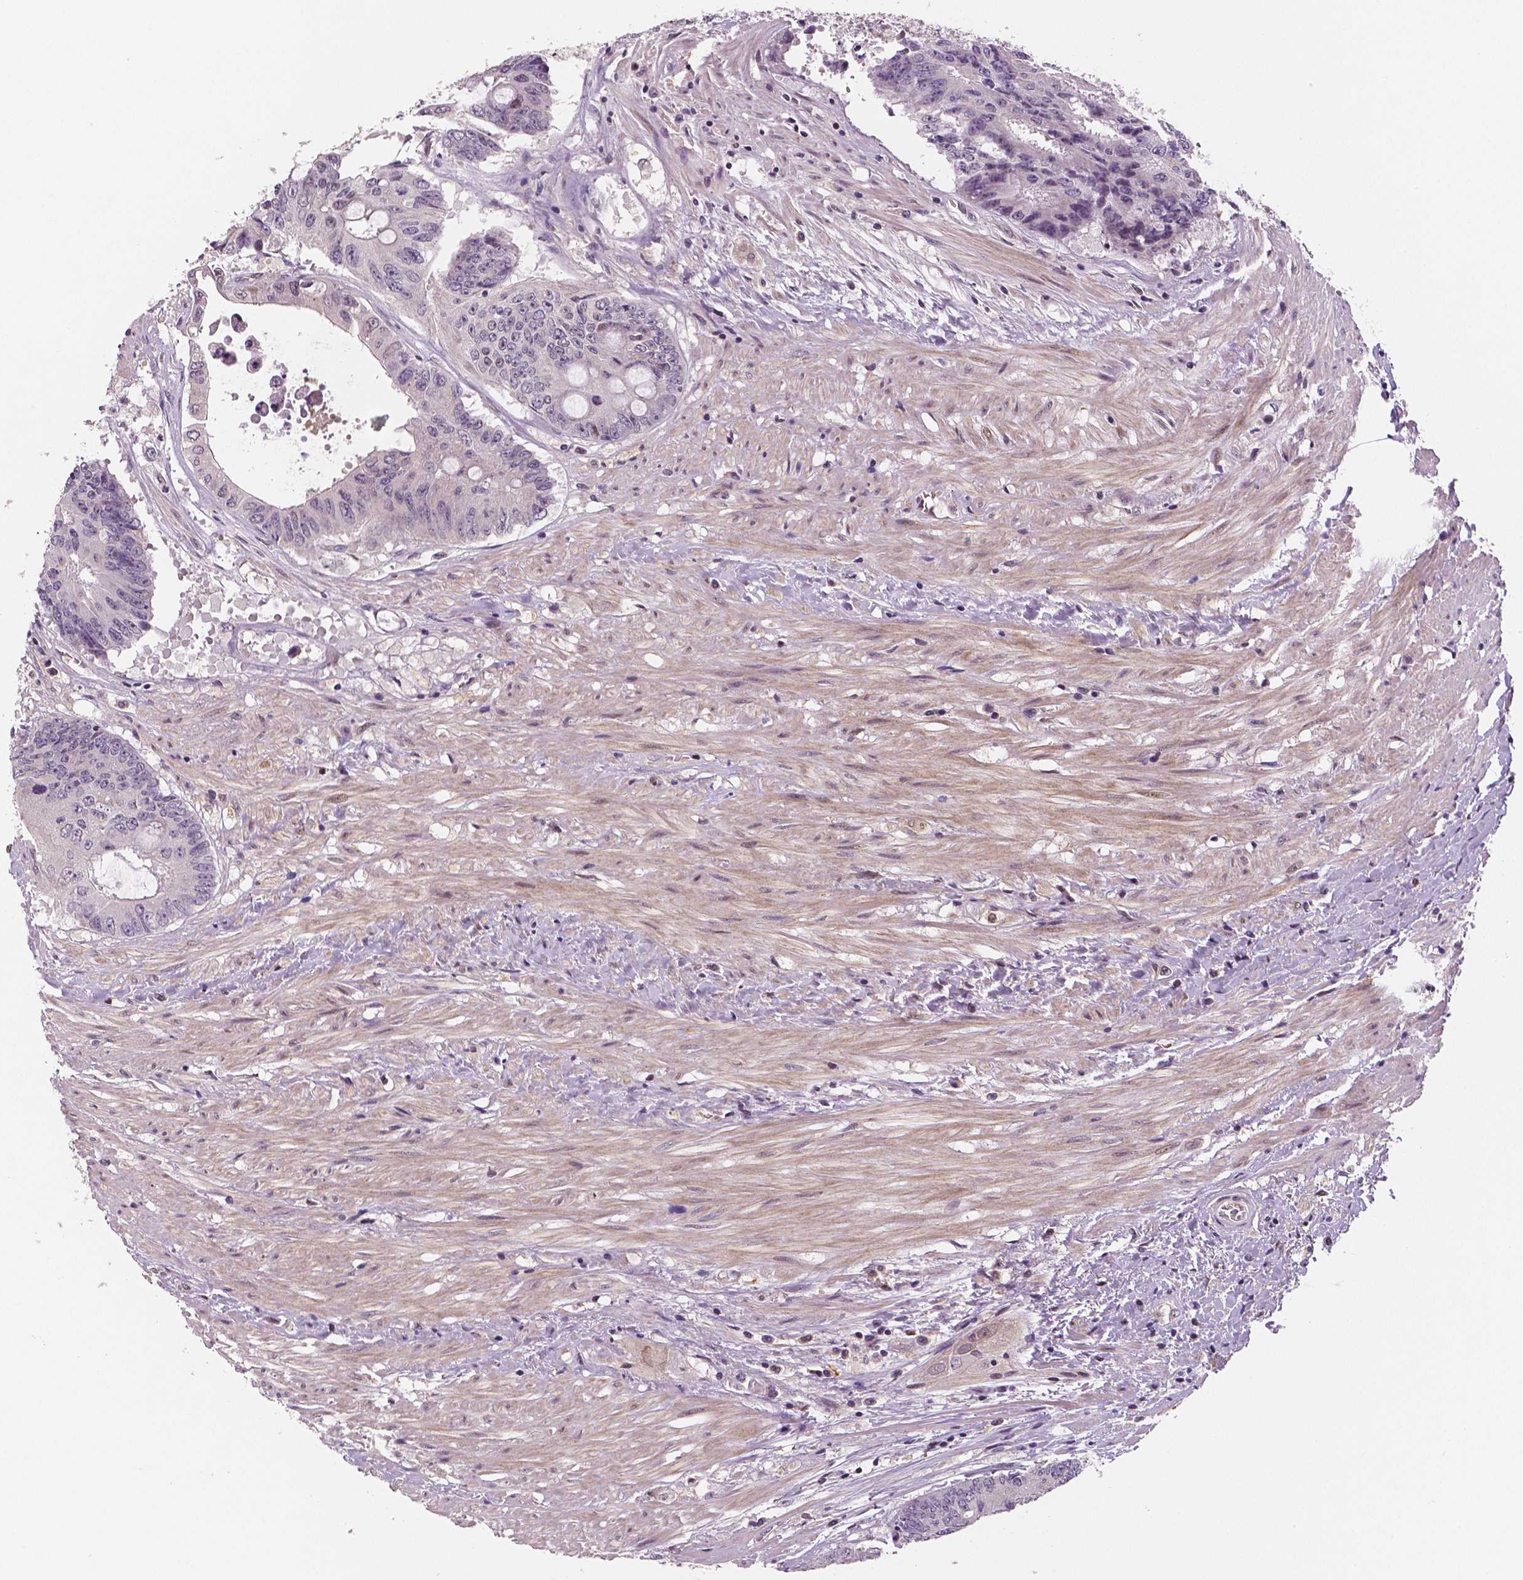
{"staining": {"intensity": "negative", "quantity": "none", "location": "none"}, "tissue": "colorectal cancer", "cell_type": "Tumor cells", "image_type": "cancer", "snomed": [{"axis": "morphology", "description": "Adenocarcinoma, NOS"}, {"axis": "topography", "description": "Rectum"}], "caption": "Immunohistochemical staining of human adenocarcinoma (colorectal) shows no significant positivity in tumor cells.", "gene": "STAT3", "patient": {"sex": "male", "age": 59}}